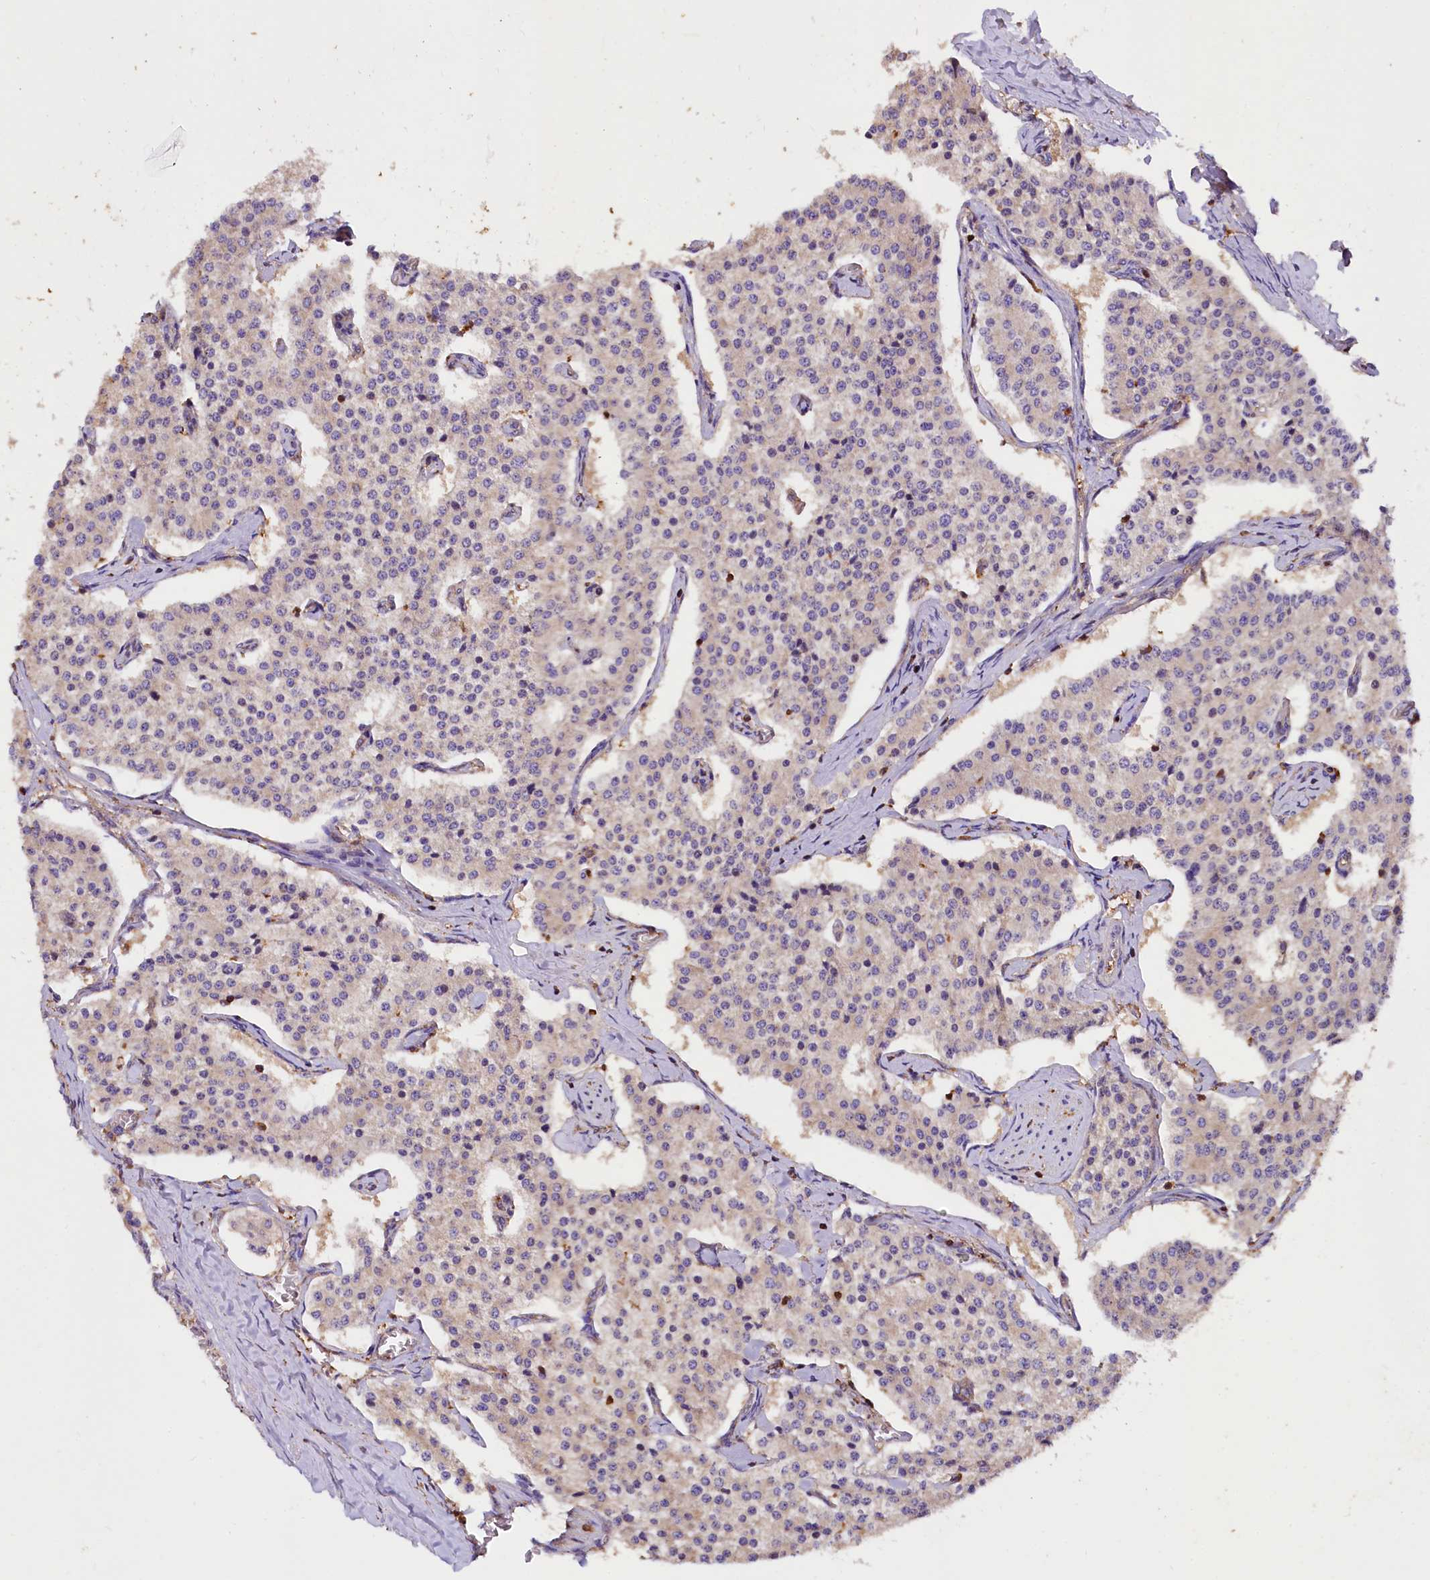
{"staining": {"intensity": "weak", "quantity": "<25%", "location": "cytoplasmic/membranous"}, "tissue": "carcinoid", "cell_type": "Tumor cells", "image_type": "cancer", "snomed": [{"axis": "morphology", "description": "Carcinoid, malignant, NOS"}, {"axis": "topography", "description": "Colon"}], "caption": "A histopathology image of human carcinoid (malignant) is negative for staining in tumor cells.", "gene": "RARS2", "patient": {"sex": "female", "age": 52}}